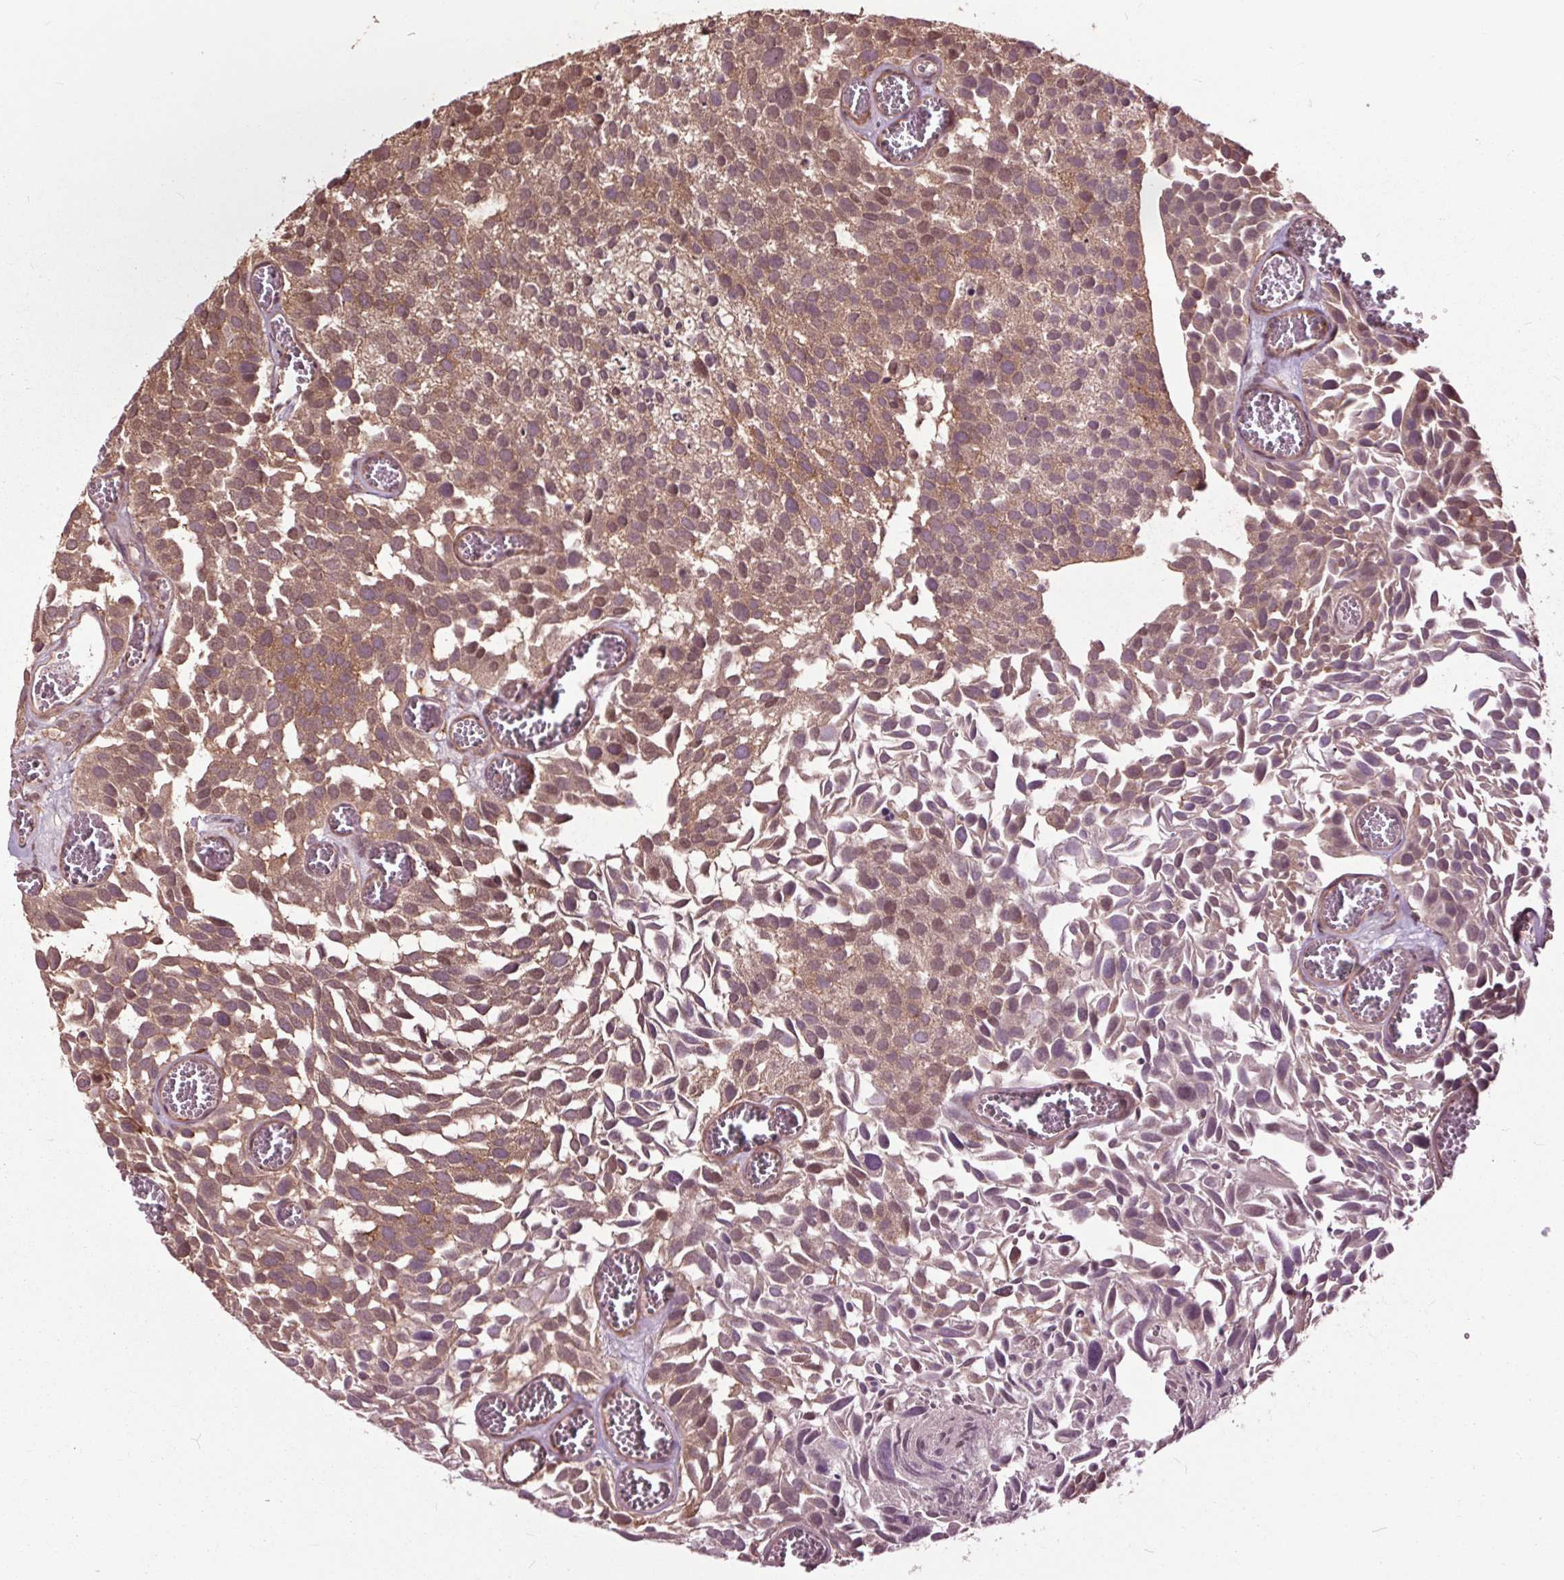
{"staining": {"intensity": "moderate", "quantity": ">75%", "location": "cytoplasmic/membranous,nuclear"}, "tissue": "urothelial cancer", "cell_type": "Tumor cells", "image_type": "cancer", "snomed": [{"axis": "morphology", "description": "Urothelial carcinoma, Low grade"}, {"axis": "topography", "description": "Urinary bladder"}], "caption": "Immunohistochemistry (IHC) of human urothelial cancer displays medium levels of moderate cytoplasmic/membranous and nuclear expression in approximately >75% of tumor cells.", "gene": "CEP95", "patient": {"sex": "female", "age": 69}}